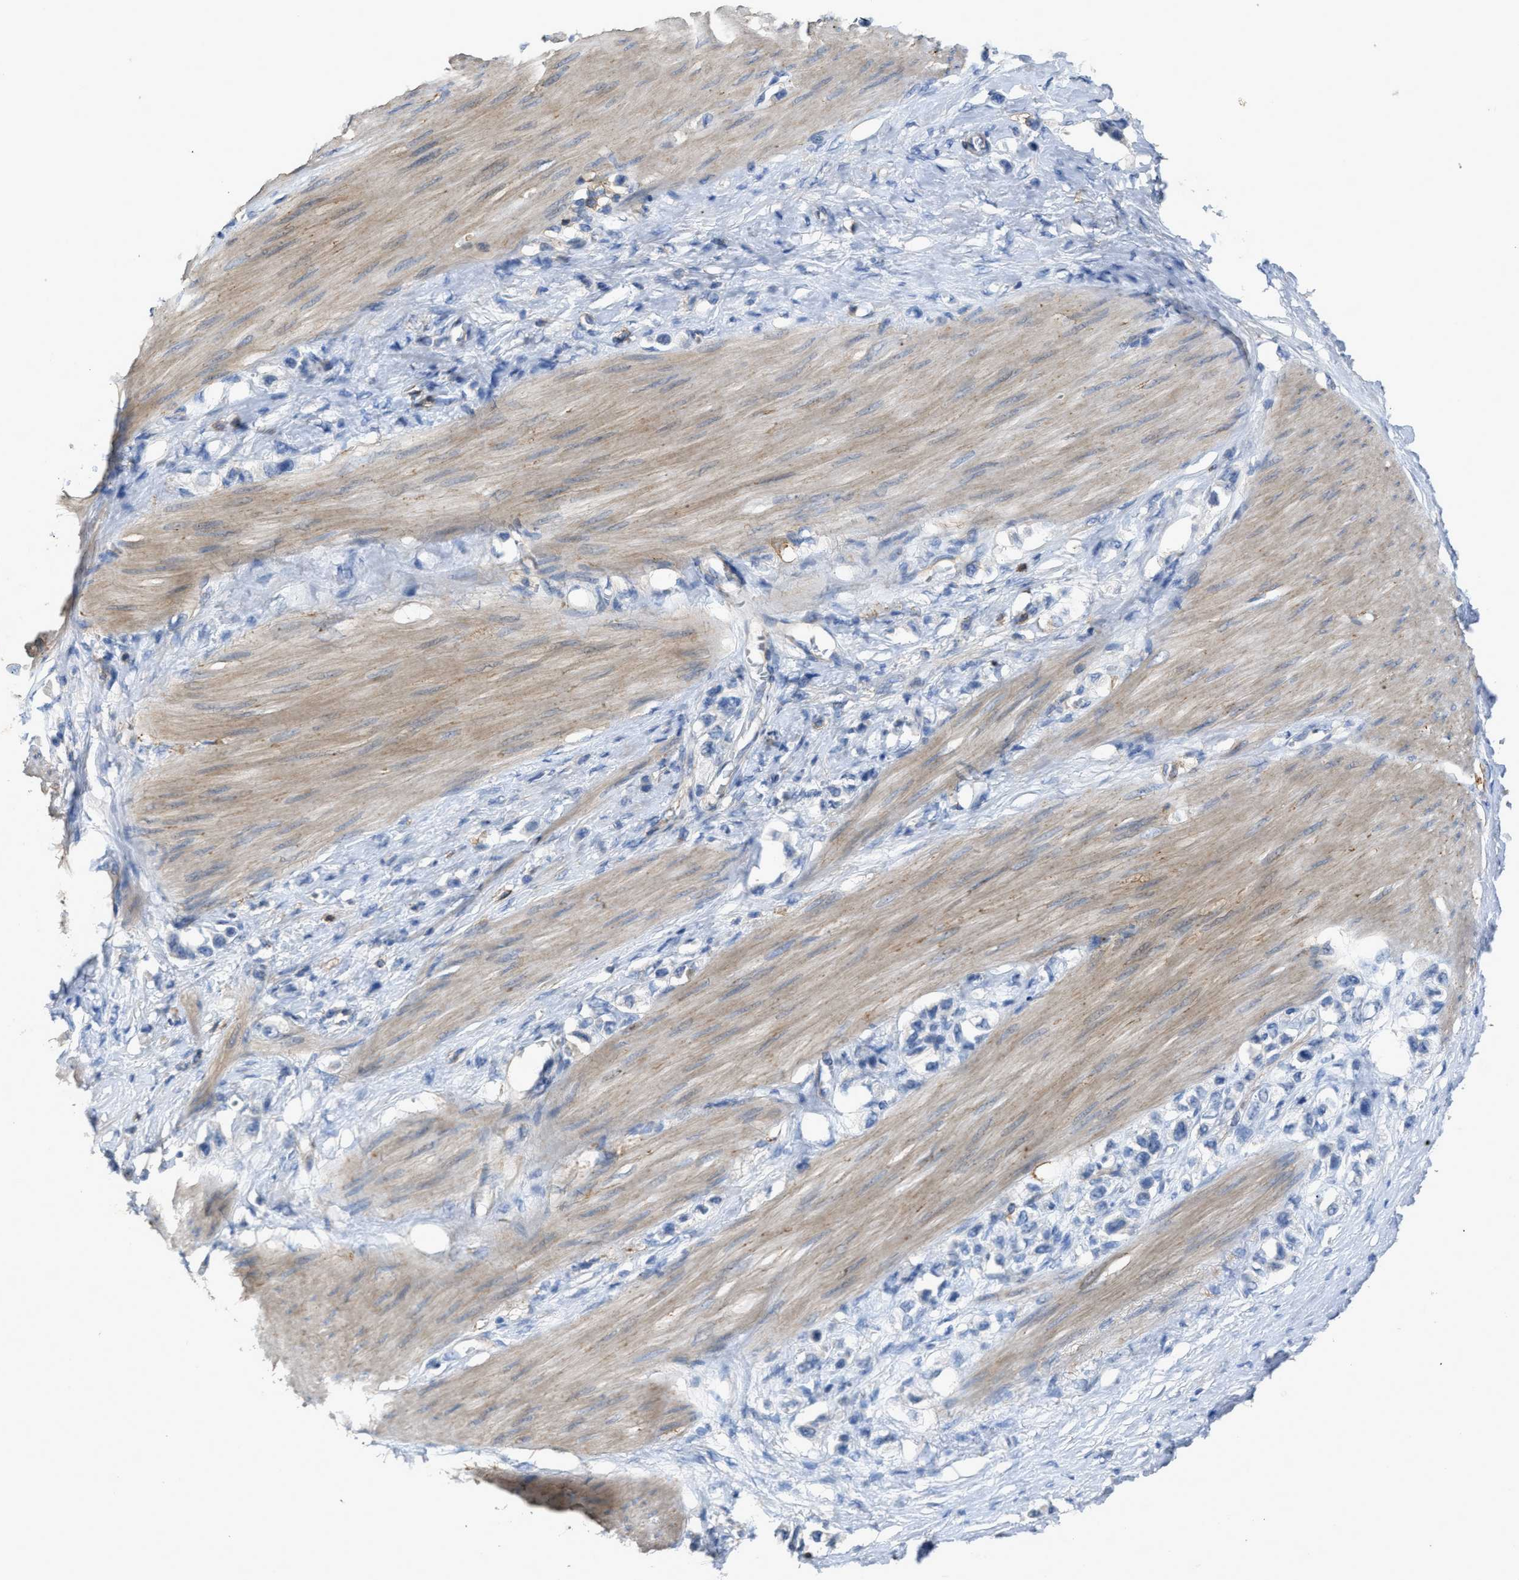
{"staining": {"intensity": "negative", "quantity": "none", "location": "none"}, "tissue": "stomach cancer", "cell_type": "Tumor cells", "image_type": "cancer", "snomed": [{"axis": "morphology", "description": "Adenocarcinoma, NOS"}, {"axis": "topography", "description": "Stomach"}], "caption": "Stomach adenocarcinoma was stained to show a protein in brown. There is no significant positivity in tumor cells. (DAB (3,3'-diaminobenzidine) immunohistochemistry (IHC) visualized using brightfield microscopy, high magnification).", "gene": "OR51E1", "patient": {"sex": "female", "age": 65}}